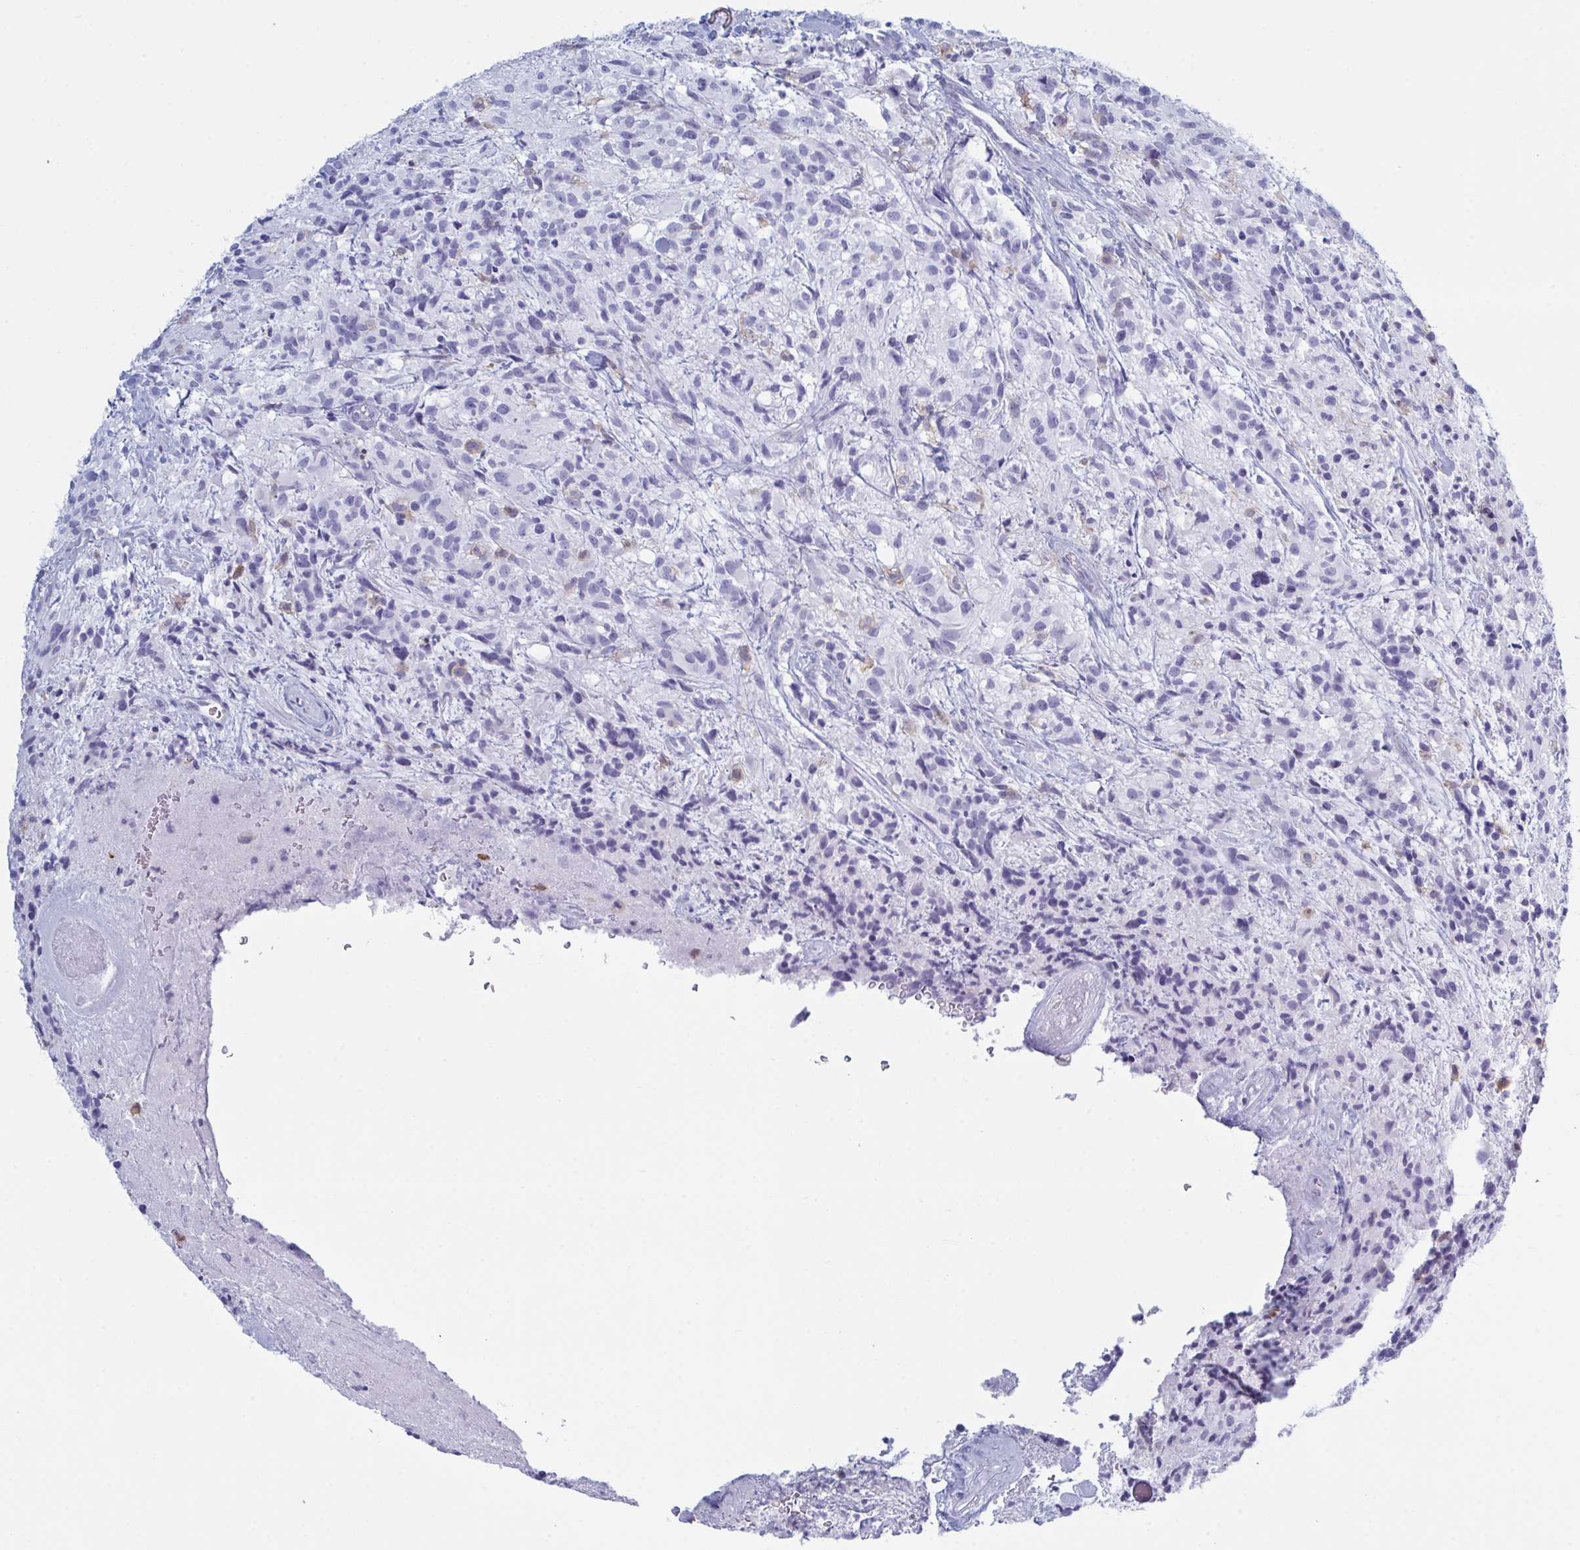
{"staining": {"intensity": "negative", "quantity": "none", "location": "none"}, "tissue": "glioma", "cell_type": "Tumor cells", "image_type": "cancer", "snomed": [{"axis": "morphology", "description": "Glioma, malignant, High grade"}, {"axis": "topography", "description": "Brain"}], "caption": "This is a photomicrograph of immunohistochemistry staining of glioma, which shows no staining in tumor cells.", "gene": "MYO1F", "patient": {"sex": "female", "age": 67}}